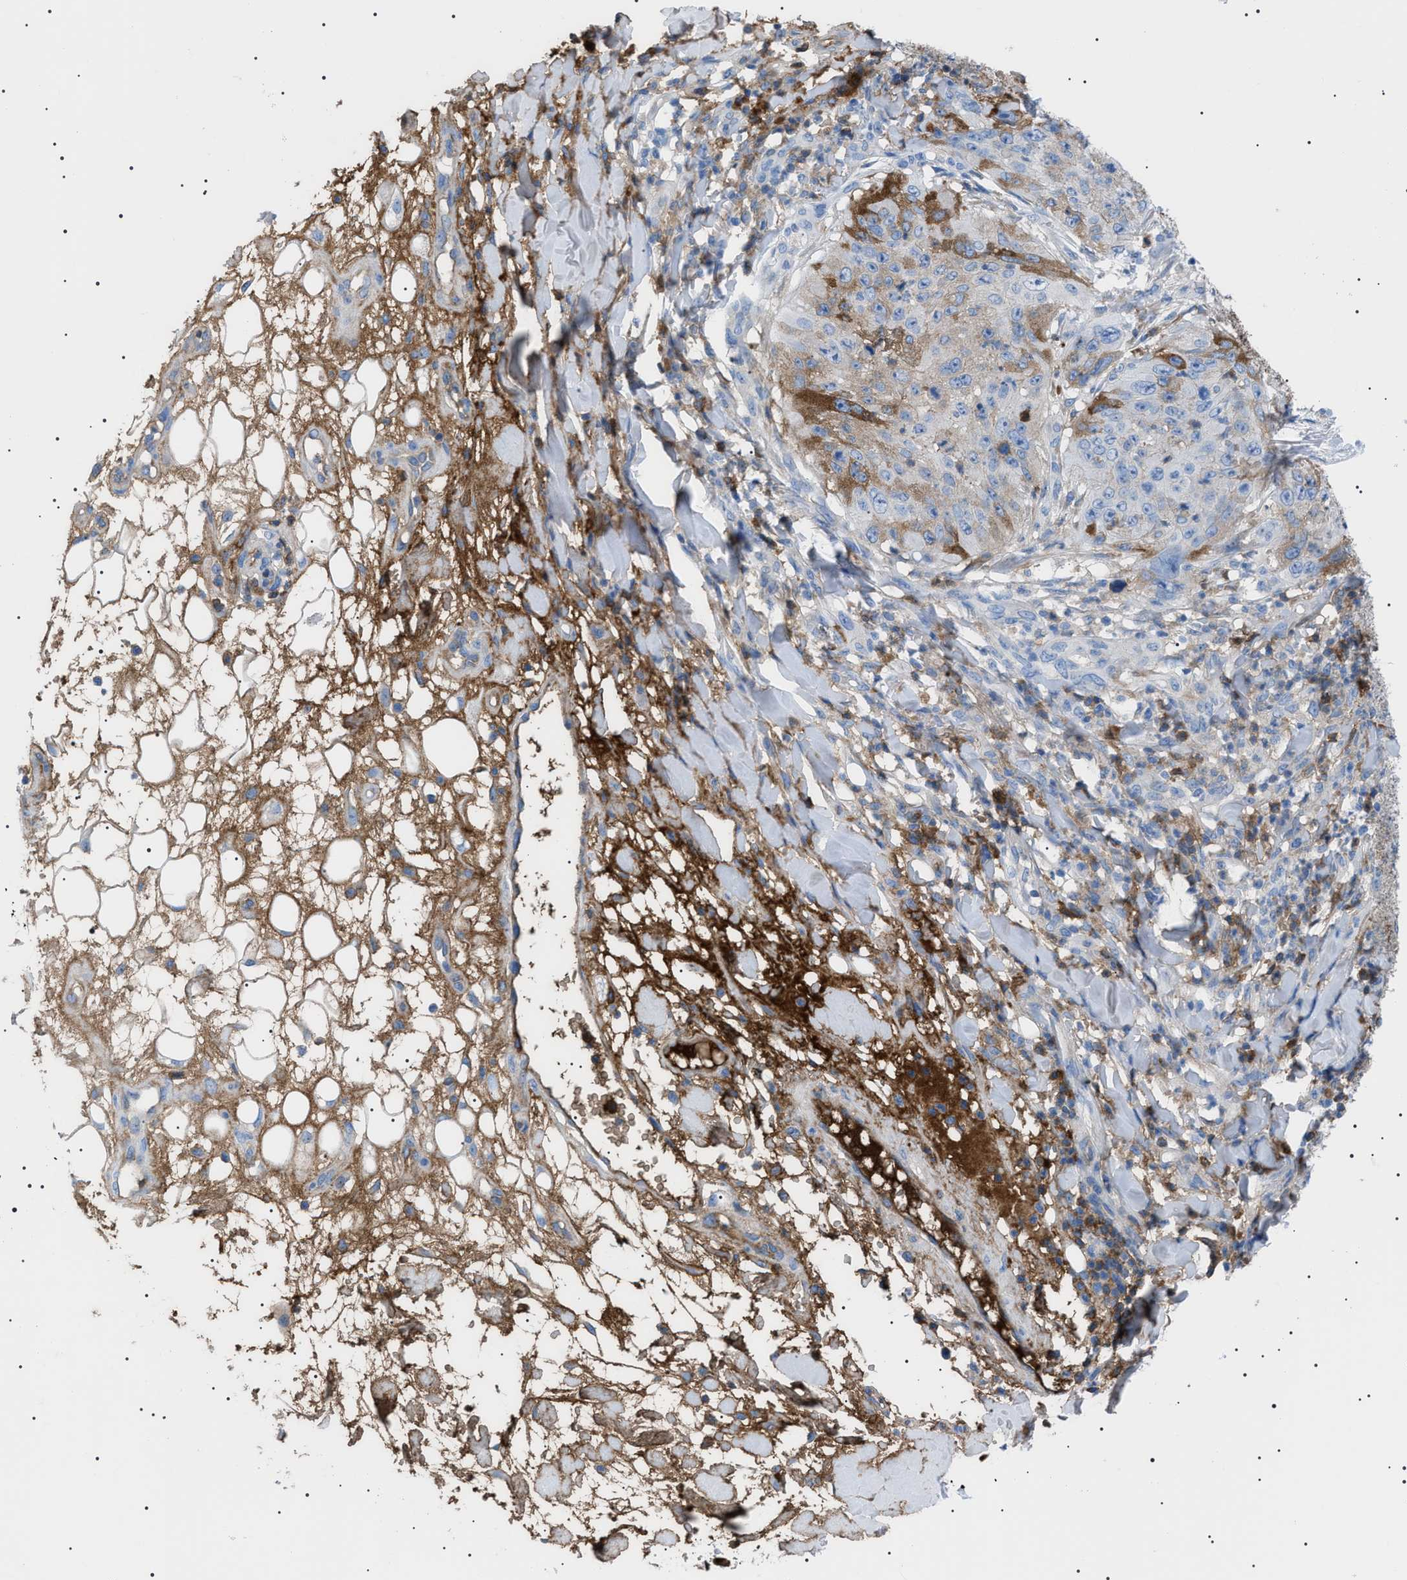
{"staining": {"intensity": "weak", "quantity": "25%-75%", "location": "cytoplasmic/membranous"}, "tissue": "skin cancer", "cell_type": "Tumor cells", "image_type": "cancer", "snomed": [{"axis": "morphology", "description": "Squamous cell carcinoma, NOS"}, {"axis": "topography", "description": "Skin"}], "caption": "Skin squamous cell carcinoma stained with a protein marker exhibits weak staining in tumor cells.", "gene": "LPA", "patient": {"sex": "female", "age": 80}}